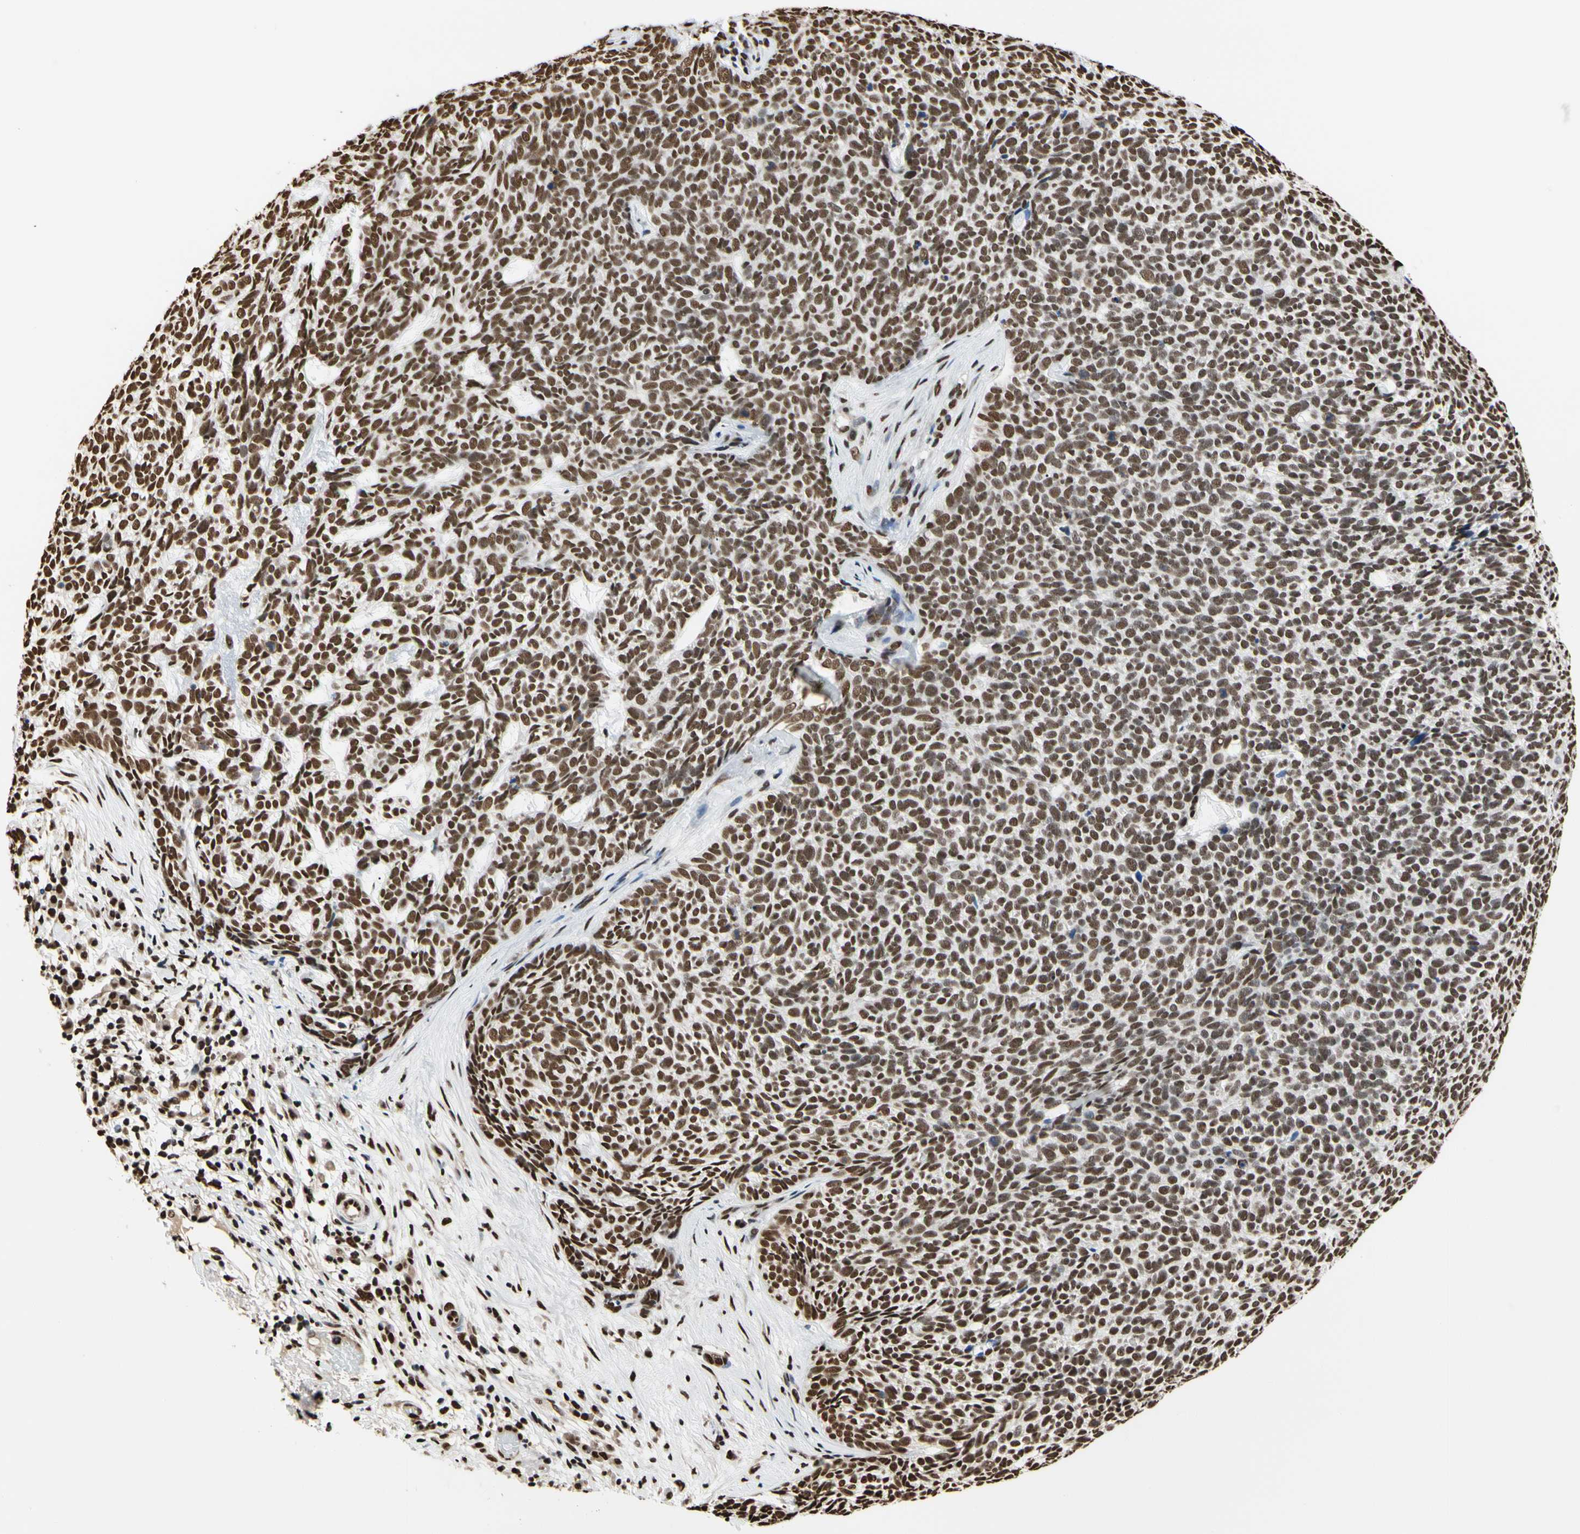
{"staining": {"intensity": "strong", "quantity": ">75%", "location": "nuclear"}, "tissue": "skin cancer", "cell_type": "Tumor cells", "image_type": "cancer", "snomed": [{"axis": "morphology", "description": "Basal cell carcinoma"}, {"axis": "topography", "description": "Skin"}], "caption": "Protein staining reveals strong nuclear positivity in approximately >75% of tumor cells in skin cancer.", "gene": "HNRNPK", "patient": {"sex": "female", "age": 84}}